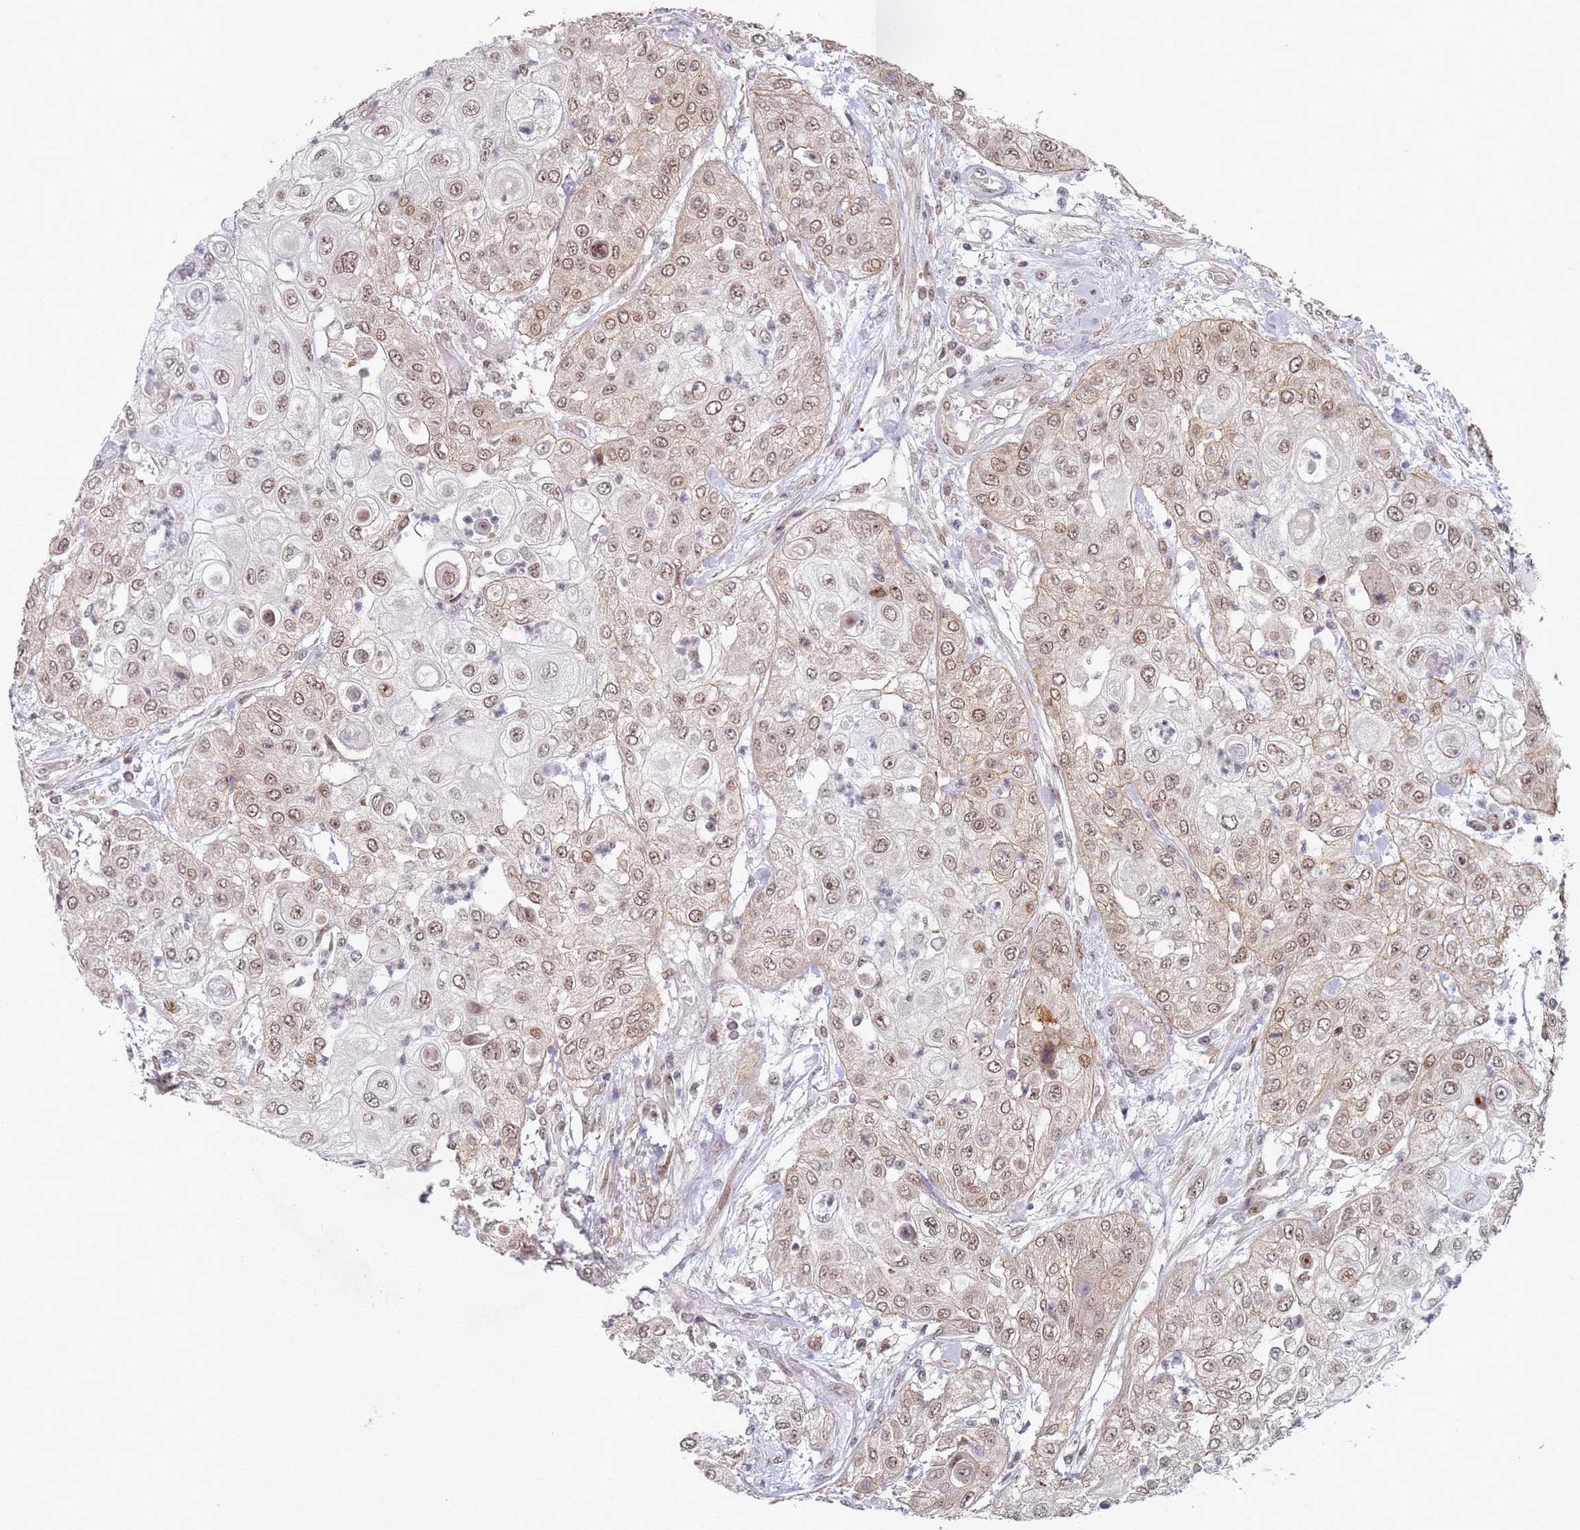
{"staining": {"intensity": "moderate", "quantity": ">75%", "location": "nuclear"}, "tissue": "urothelial cancer", "cell_type": "Tumor cells", "image_type": "cancer", "snomed": [{"axis": "morphology", "description": "Urothelial carcinoma, High grade"}, {"axis": "topography", "description": "Urinary bladder"}], "caption": "A histopathology image of high-grade urothelial carcinoma stained for a protein displays moderate nuclear brown staining in tumor cells.", "gene": "ATF6B", "patient": {"sex": "female", "age": 79}}